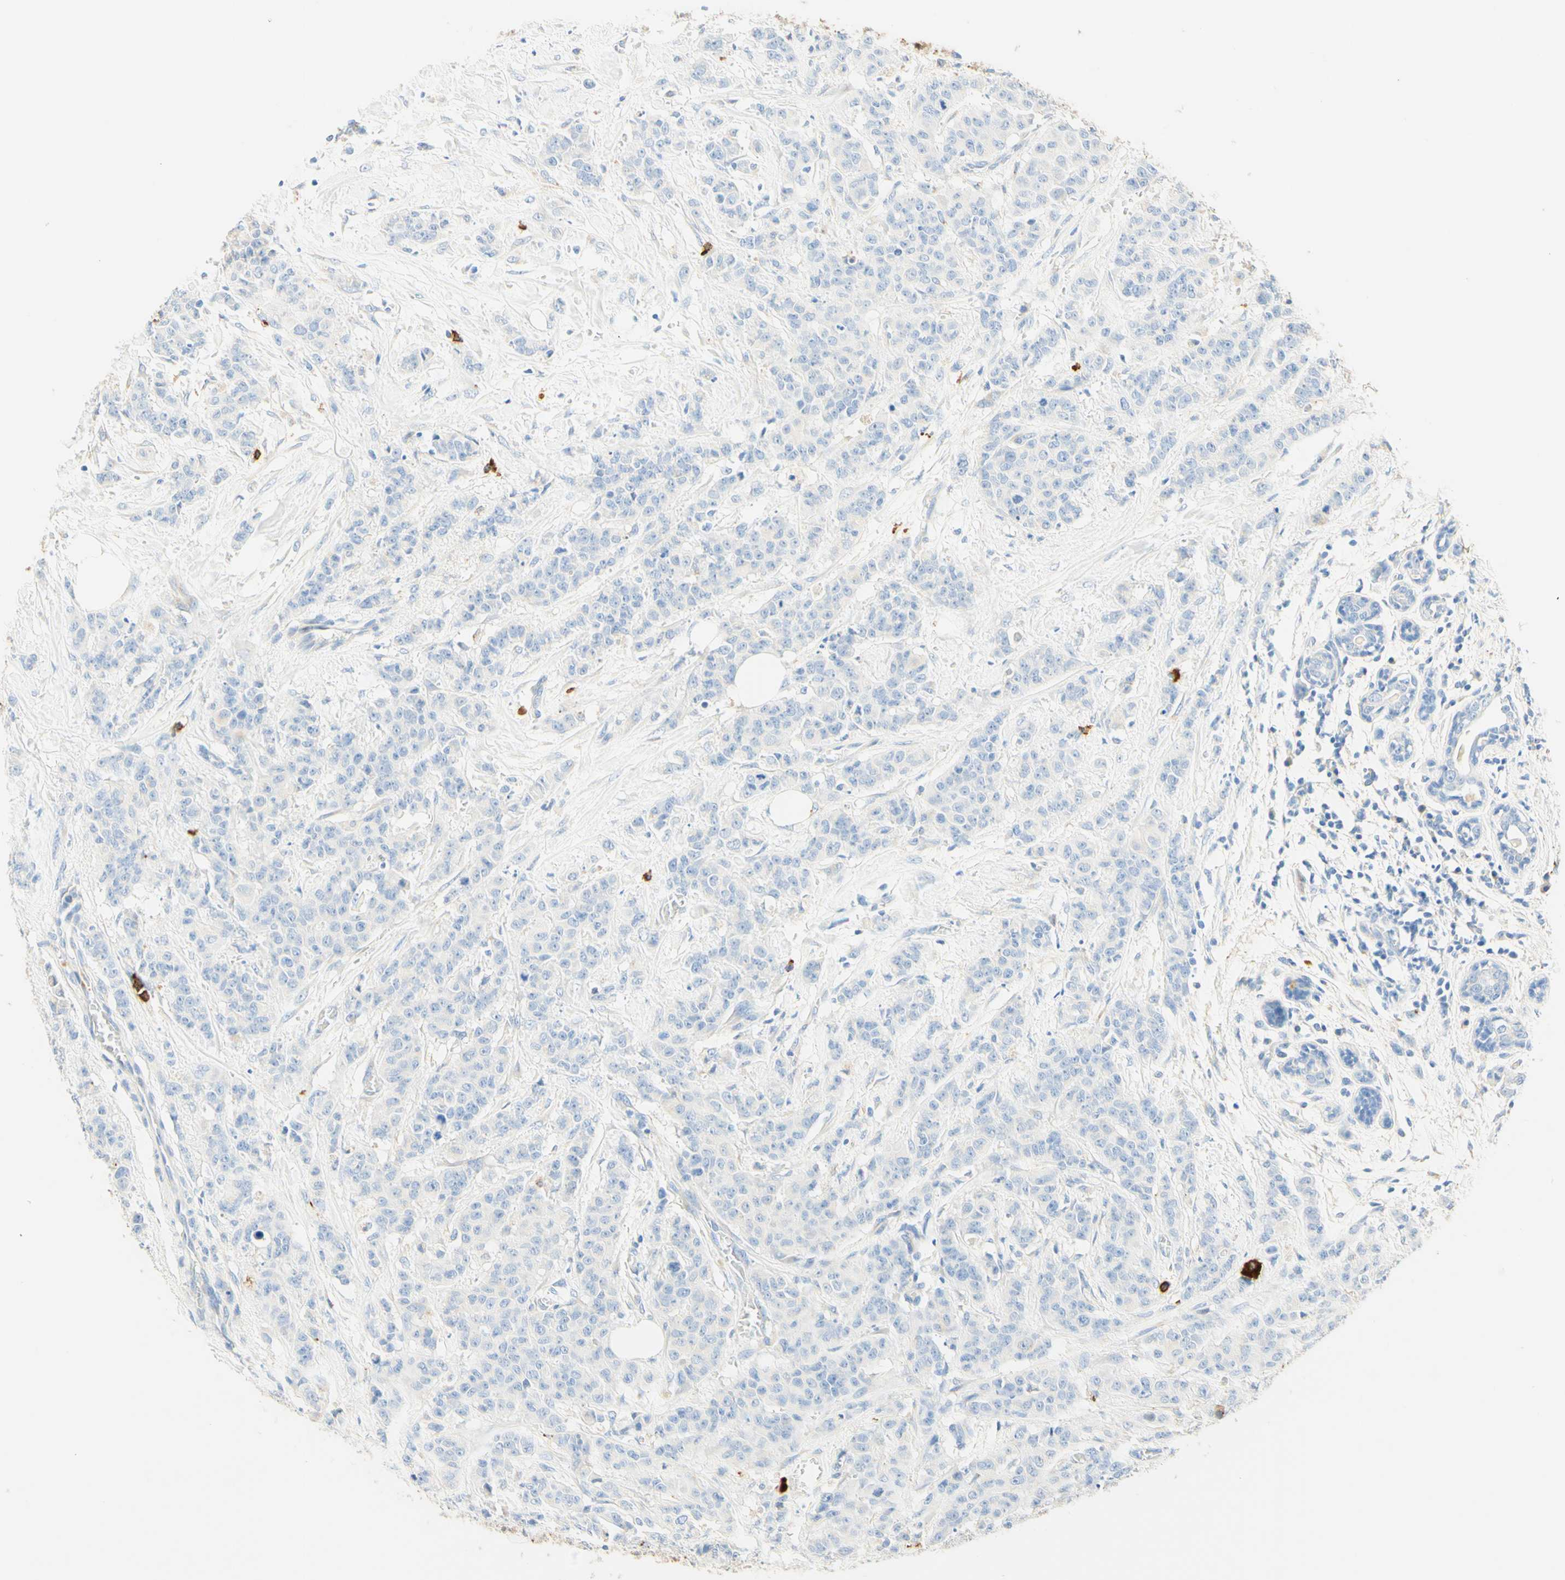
{"staining": {"intensity": "negative", "quantity": "none", "location": "none"}, "tissue": "breast cancer", "cell_type": "Tumor cells", "image_type": "cancer", "snomed": [{"axis": "morphology", "description": "Normal tissue, NOS"}, {"axis": "morphology", "description": "Duct carcinoma"}, {"axis": "topography", "description": "Breast"}], "caption": "Invasive ductal carcinoma (breast) stained for a protein using IHC displays no positivity tumor cells.", "gene": "CD63", "patient": {"sex": "female", "age": 40}}